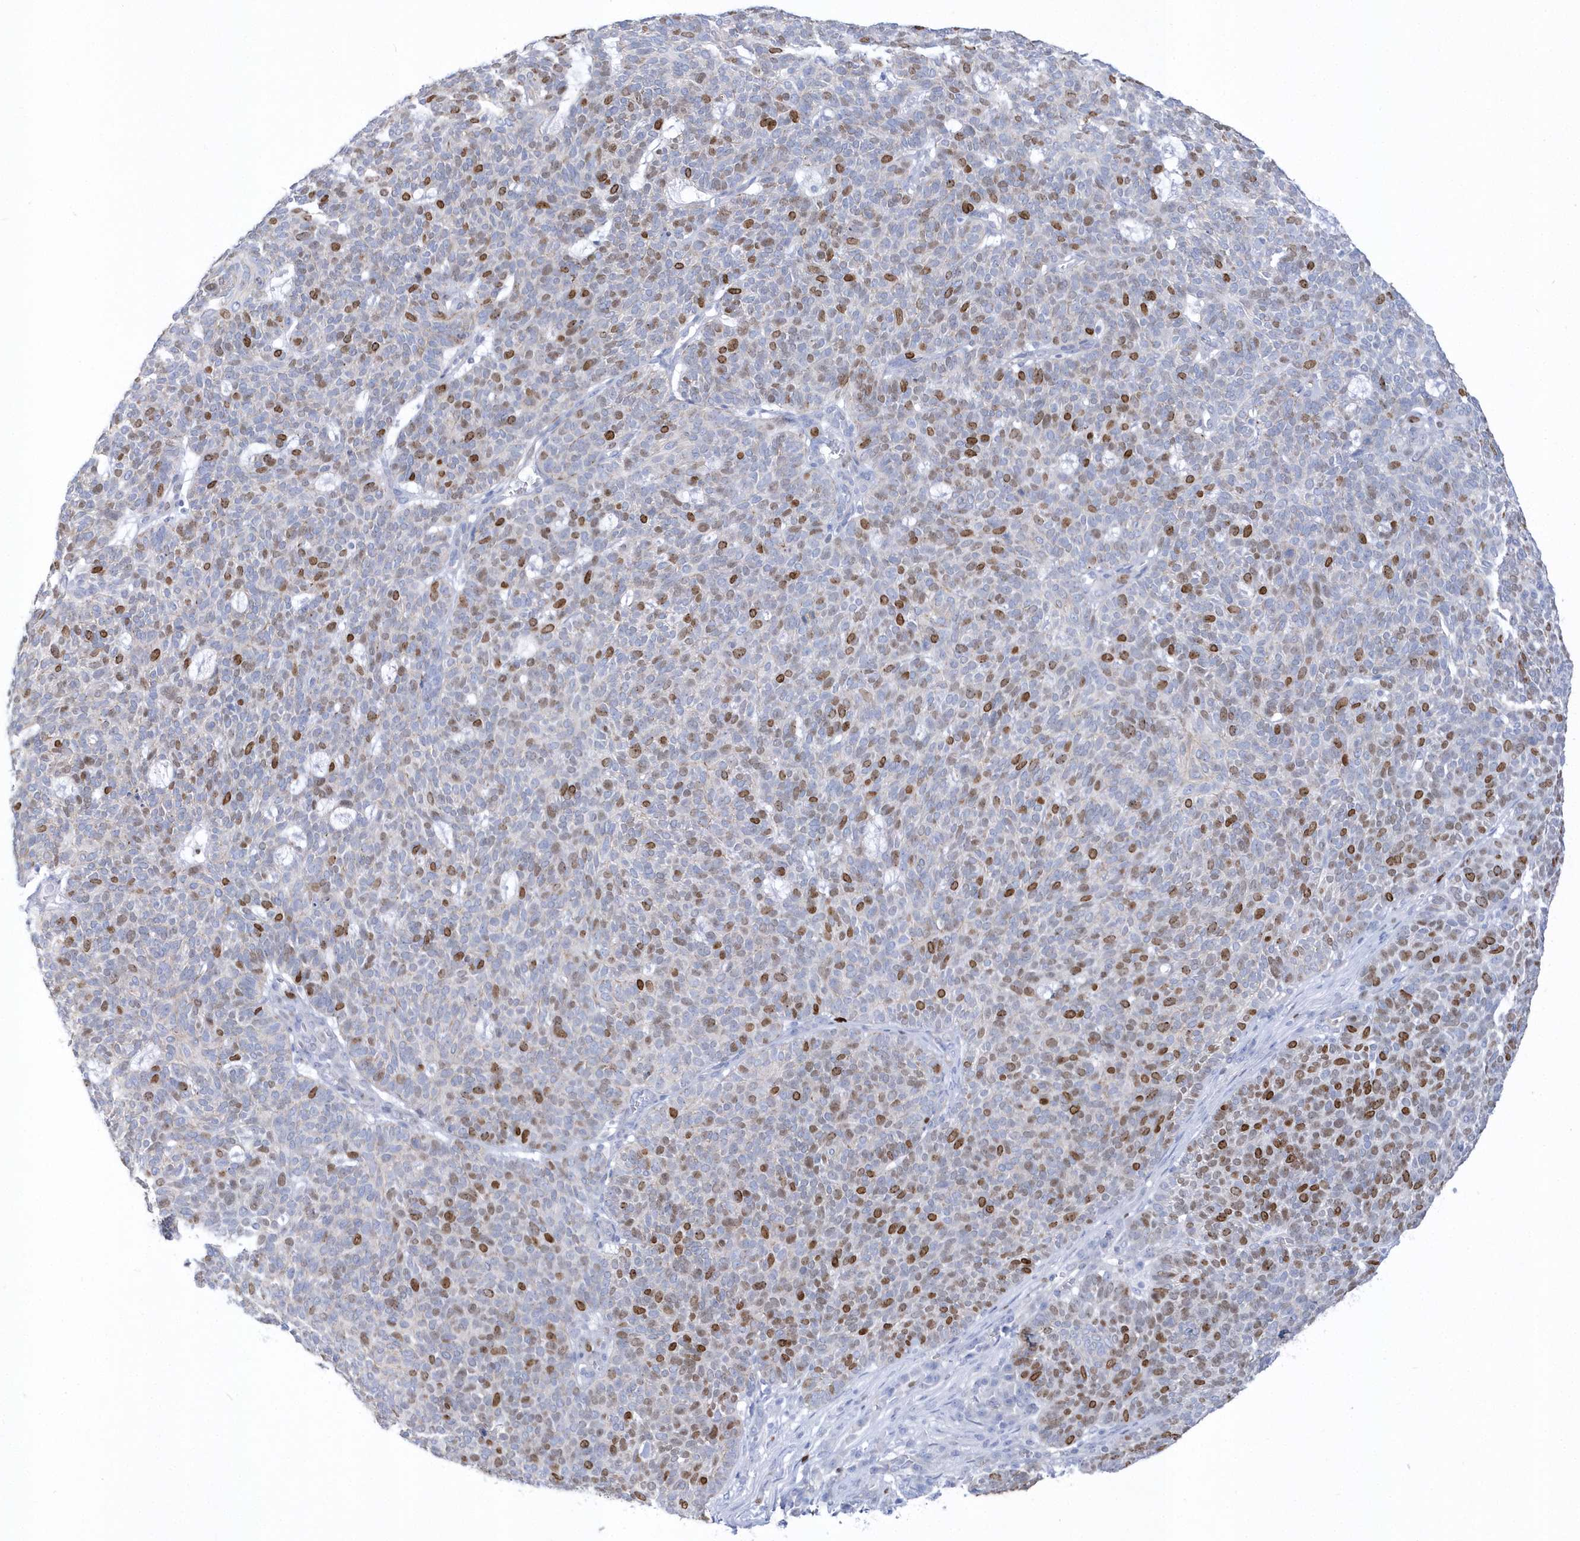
{"staining": {"intensity": "moderate", "quantity": "25%-75%", "location": "nuclear"}, "tissue": "skin cancer", "cell_type": "Tumor cells", "image_type": "cancer", "snomed": [{"axis": "morphology", "description": "Squamous cell carcinoma, NOS"}, {"axis": "topography", "description": "Skin"}], "caption": "Squamous cell carcinoma (skin) stained for a protein shows moderate nuclear positivity in tumor cells.", "gene": "TMCO6", "patient": {"sex": "female", "age": 90}}